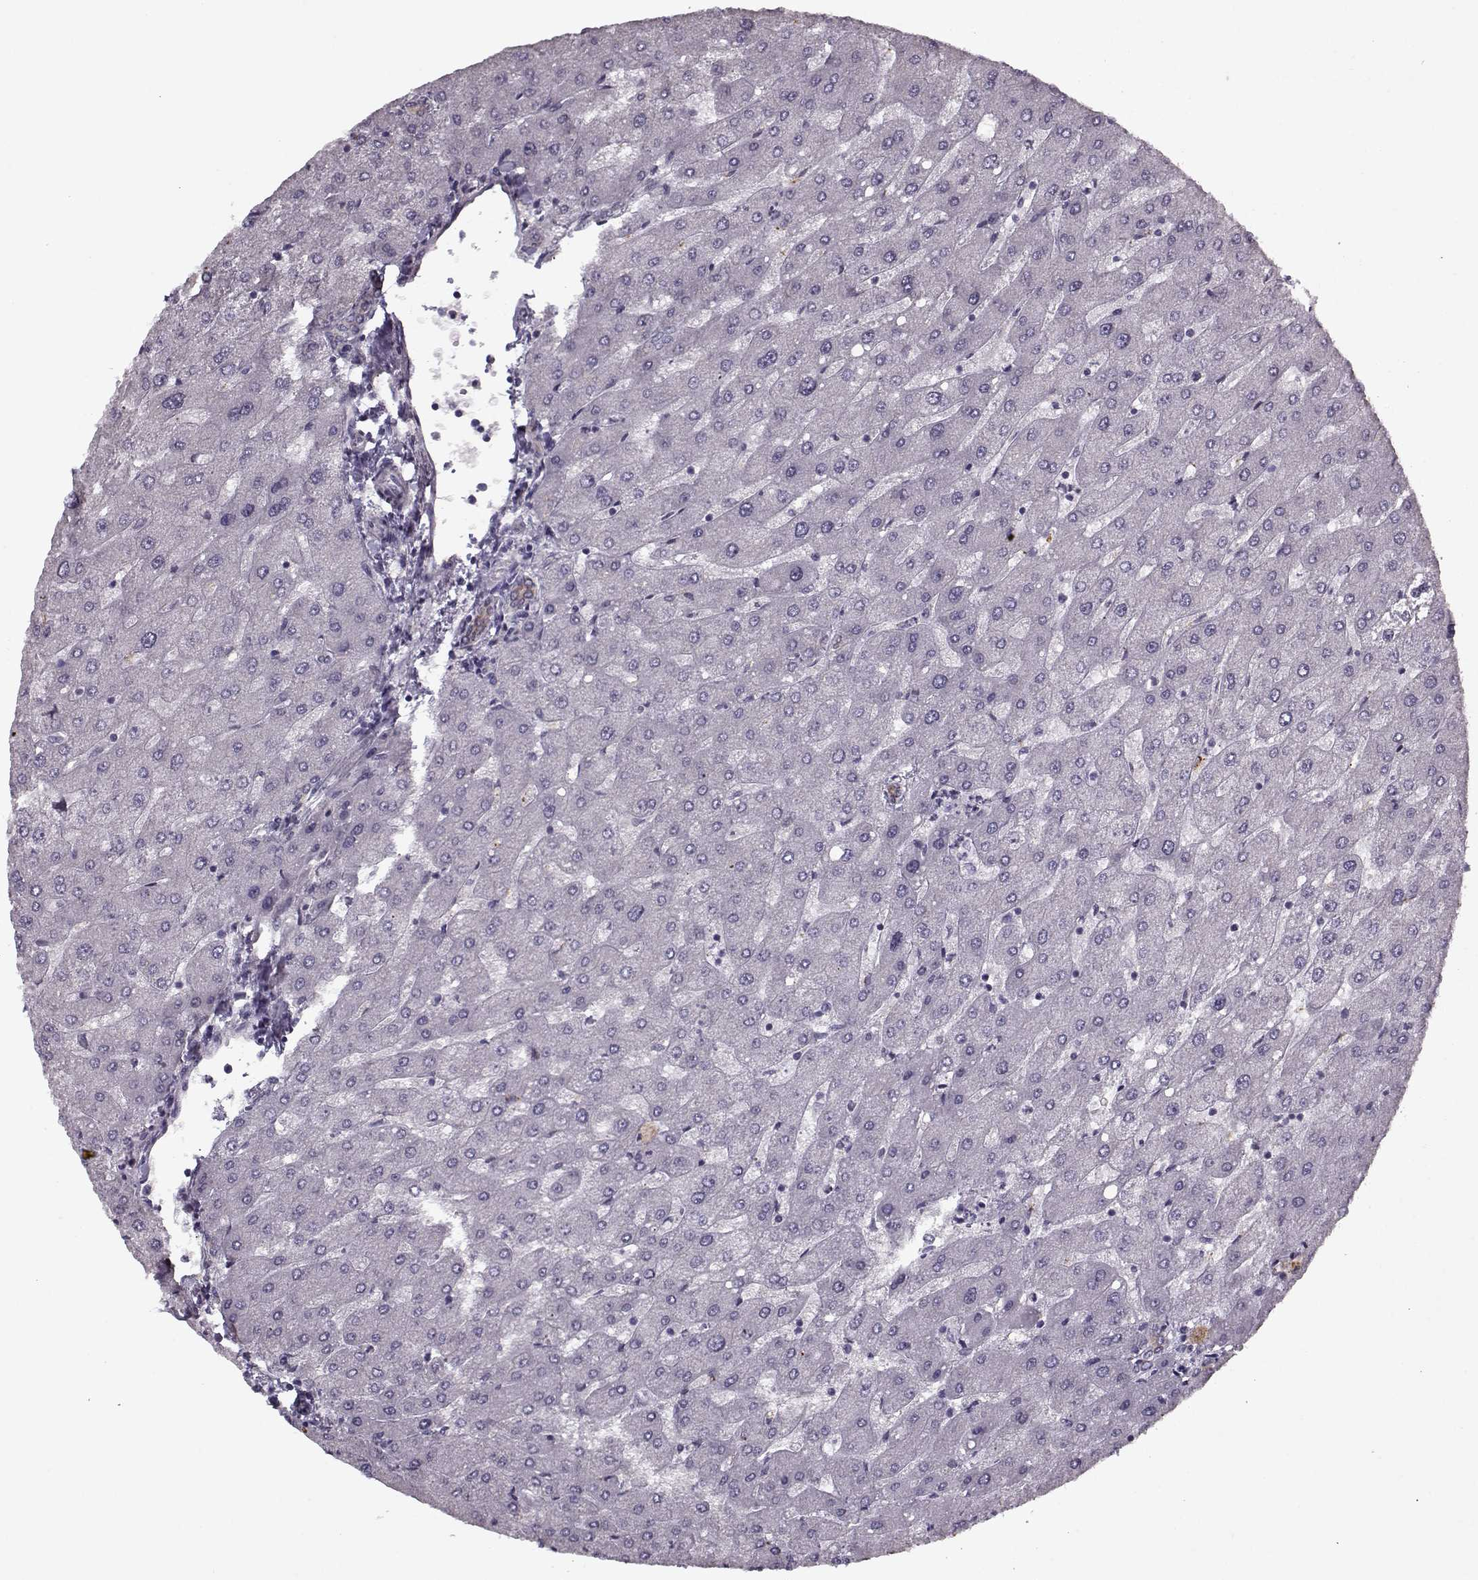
{"staining": {"intensity": "moderate", "quantity": ">75%", "location": "cytoplasmic/membranous"}, "tissue": "liver", "cell_type": "Cholangiocytes", "image_type": "normal", "snomed": [{"axis": "morphology", "description": "Normal tissue, NOS"}, {"axis": "topography", "description": "Liver"}], "caption": "Protein expression analysis of unremarkable liver shows moderate cytoplasmic/membranous expression in about >75% of cholangiocytes. Nuclei are stained in blue.", "gene": "KRT9", "patient": {"sex": "male", "age": 67}}